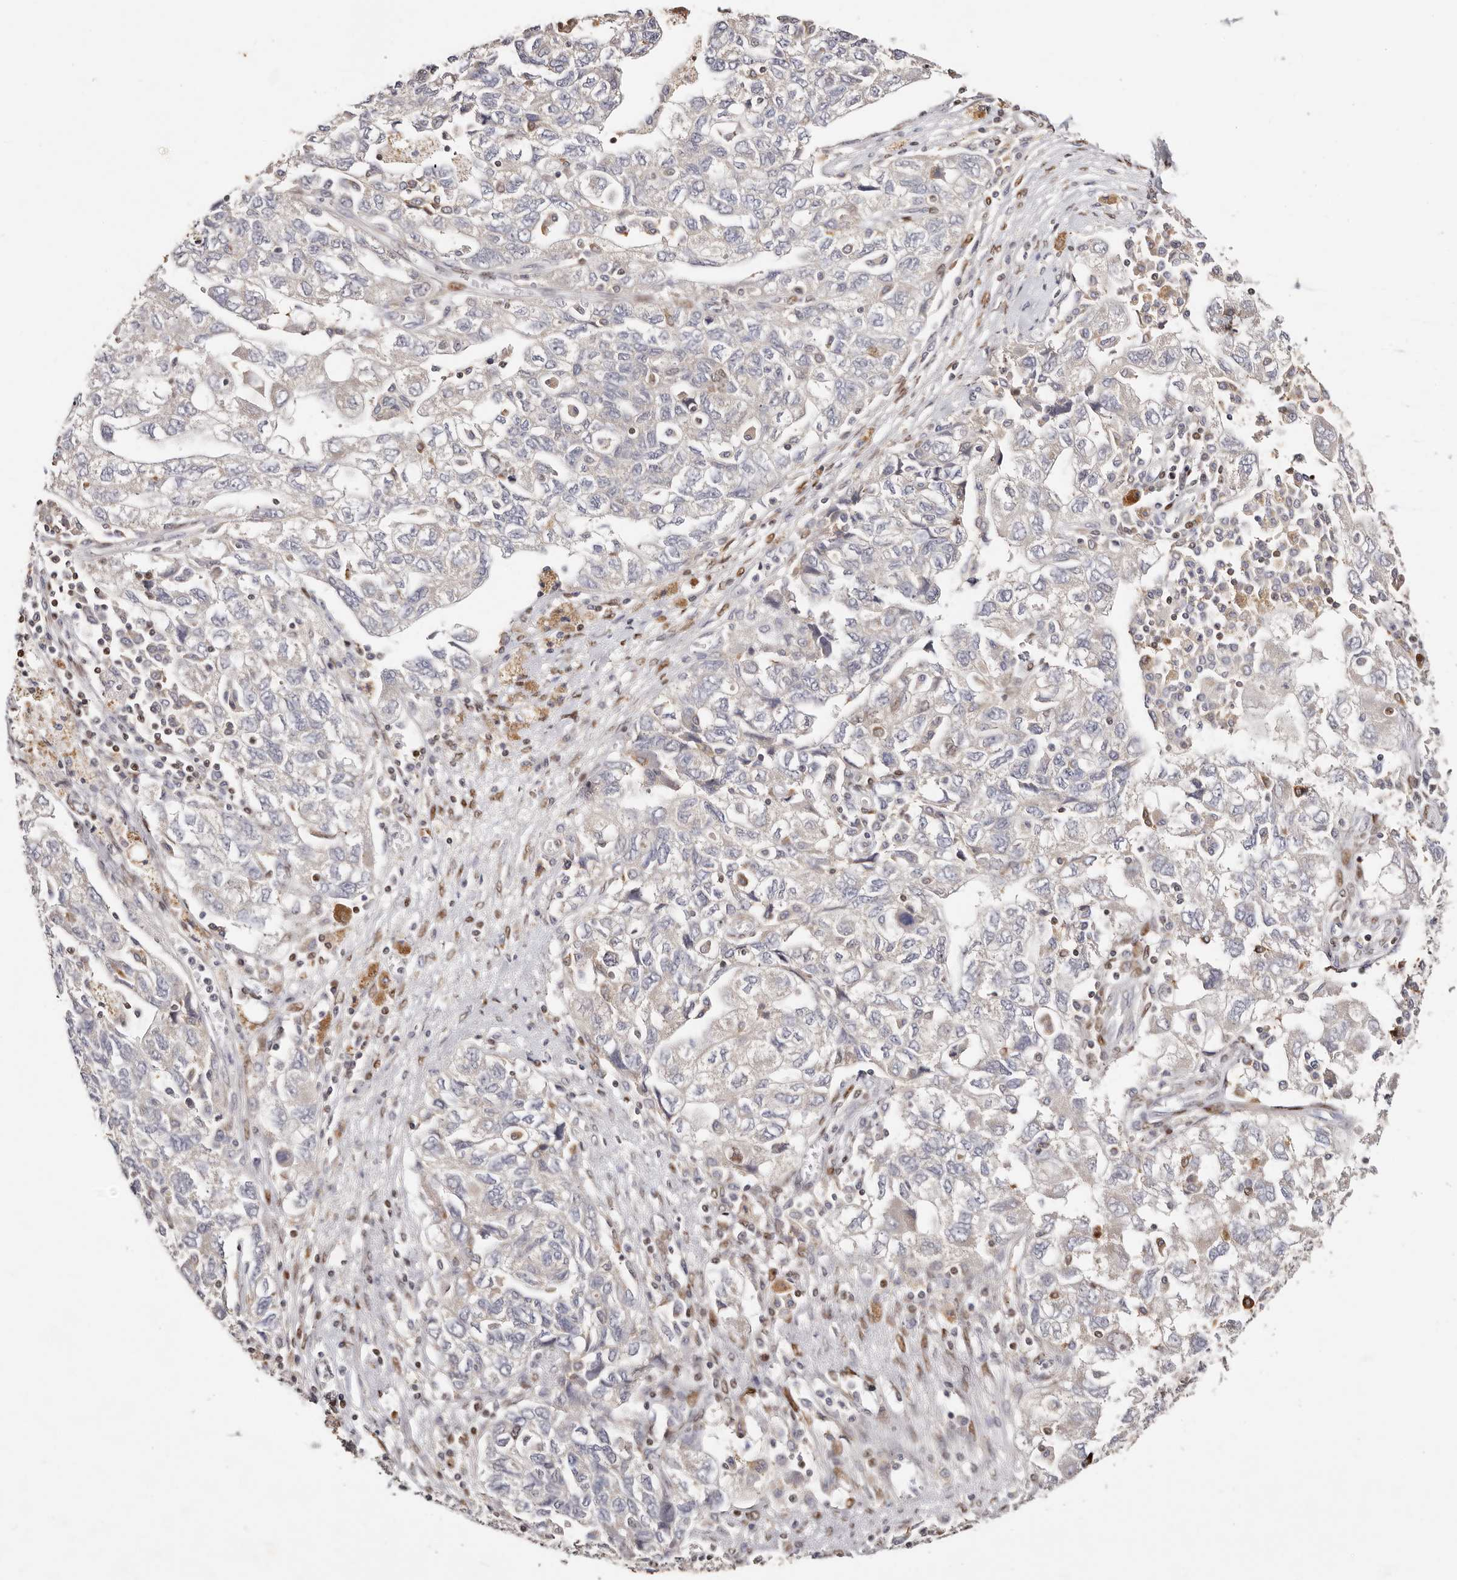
{"staining": {"intensity": "negative", "quantity": "none", "location": "none"}, "tissue": "ovarian cancer", "cell_type": "Tumor cells", "image_type": "cancer", "snomed": [{"axis": "morphology", "description": "Carcinoma, NOS"}, {"axis": "morphology", "description": "Cystadenocarcinoma, serous, NOS"}, {"axis": "topography", "description": "Ovary"}], "caption": "Tumor cells show no significant protein staining in ovarian serous cystadenocarcinoma.", "gene": "IQGAP3", "patient": {"sex": "female", "age": 69}}